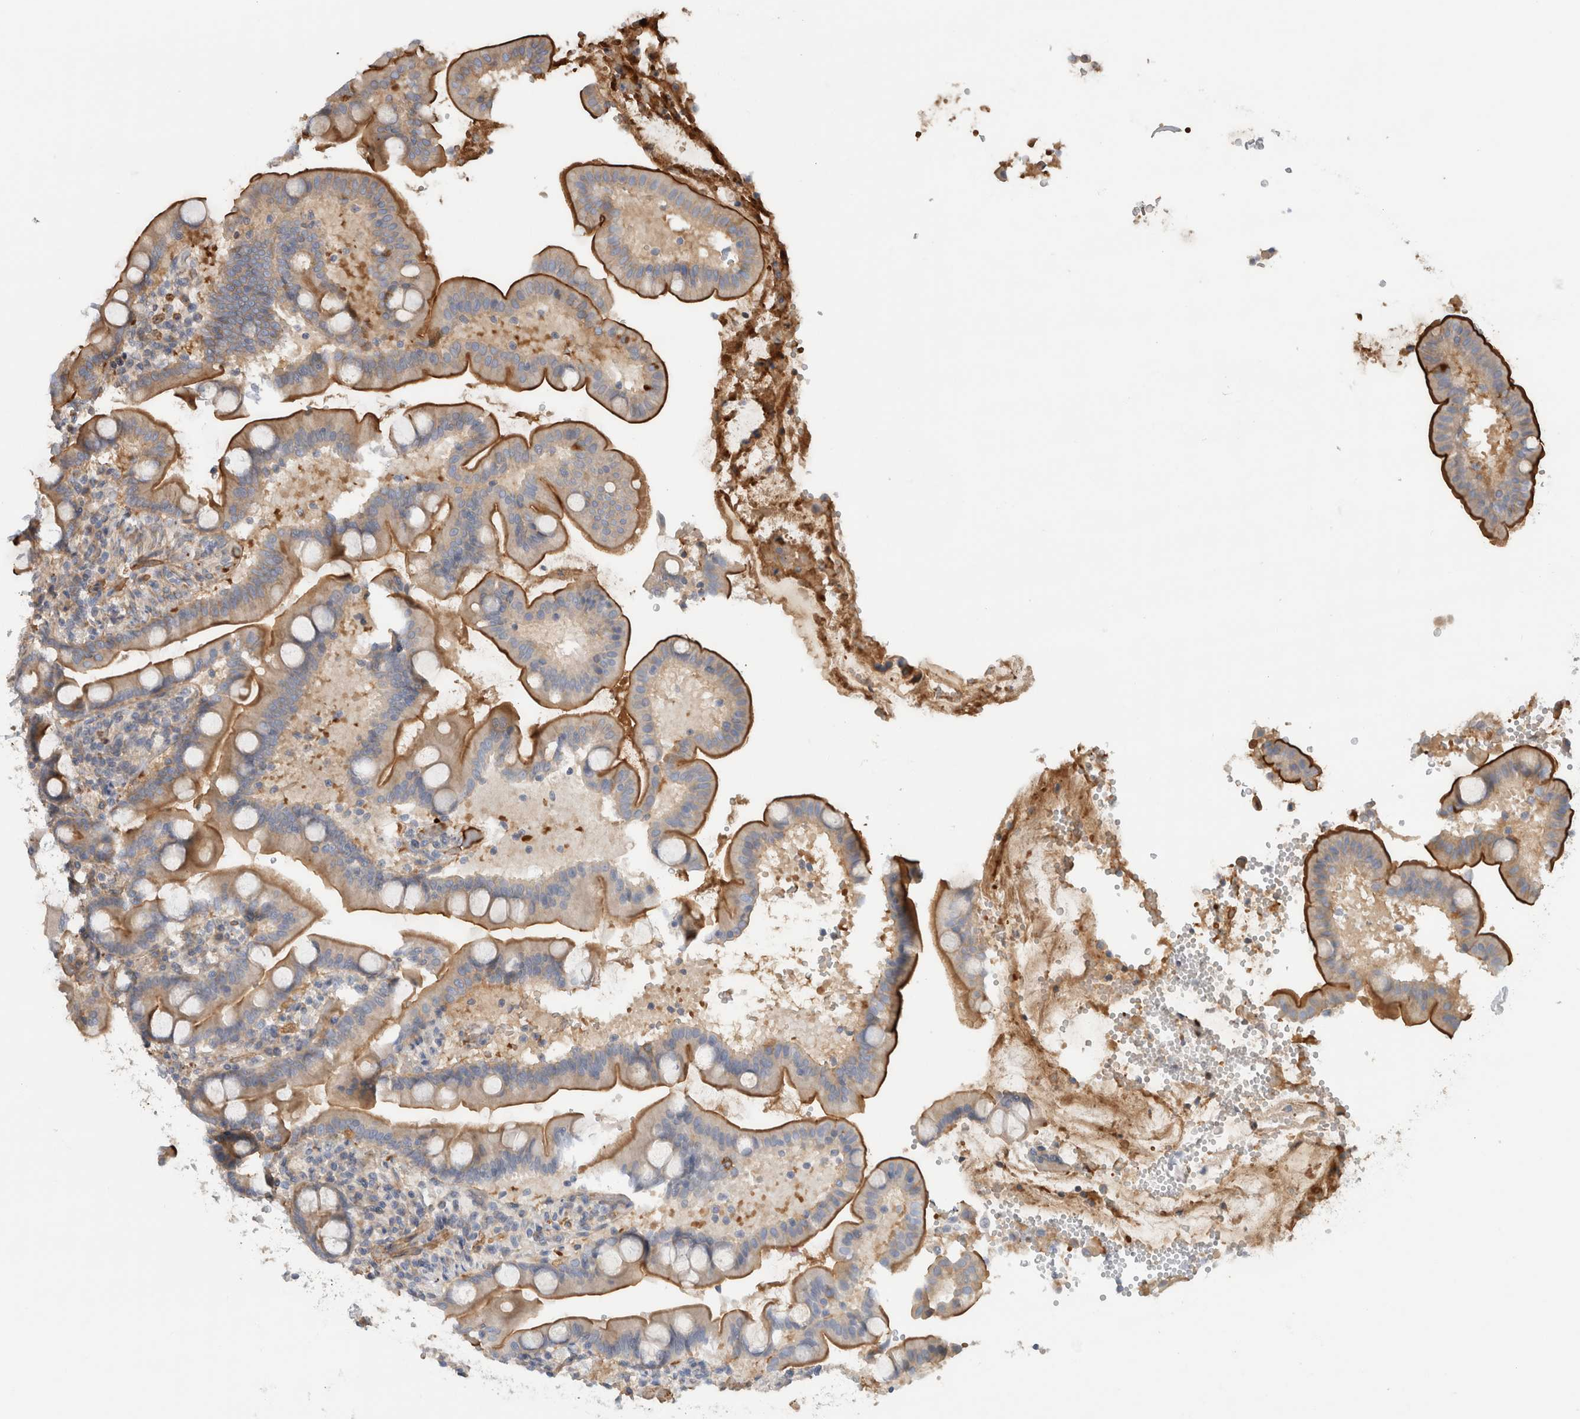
{"staining": {"intensity": "moderate", "quantity": "25%-75%", "location": "cytoplasmic/membranous"}, "tissue": "duodenum", "cell_type": "Glandular cells", "image_type": "normal", "snomed": [{"axis": "morphology", "description": "Normal tissue, NOS"}, {"axis": "topography", "description": "Duodenum"}], "caption": "Duodenum stained with immunohistochemistry exhibits moderate cytoplasmic/membranous staining in about 25%-75% of glandular cells.", "gene": "CFI", "patient": {"sex": "male", "age": 54}}